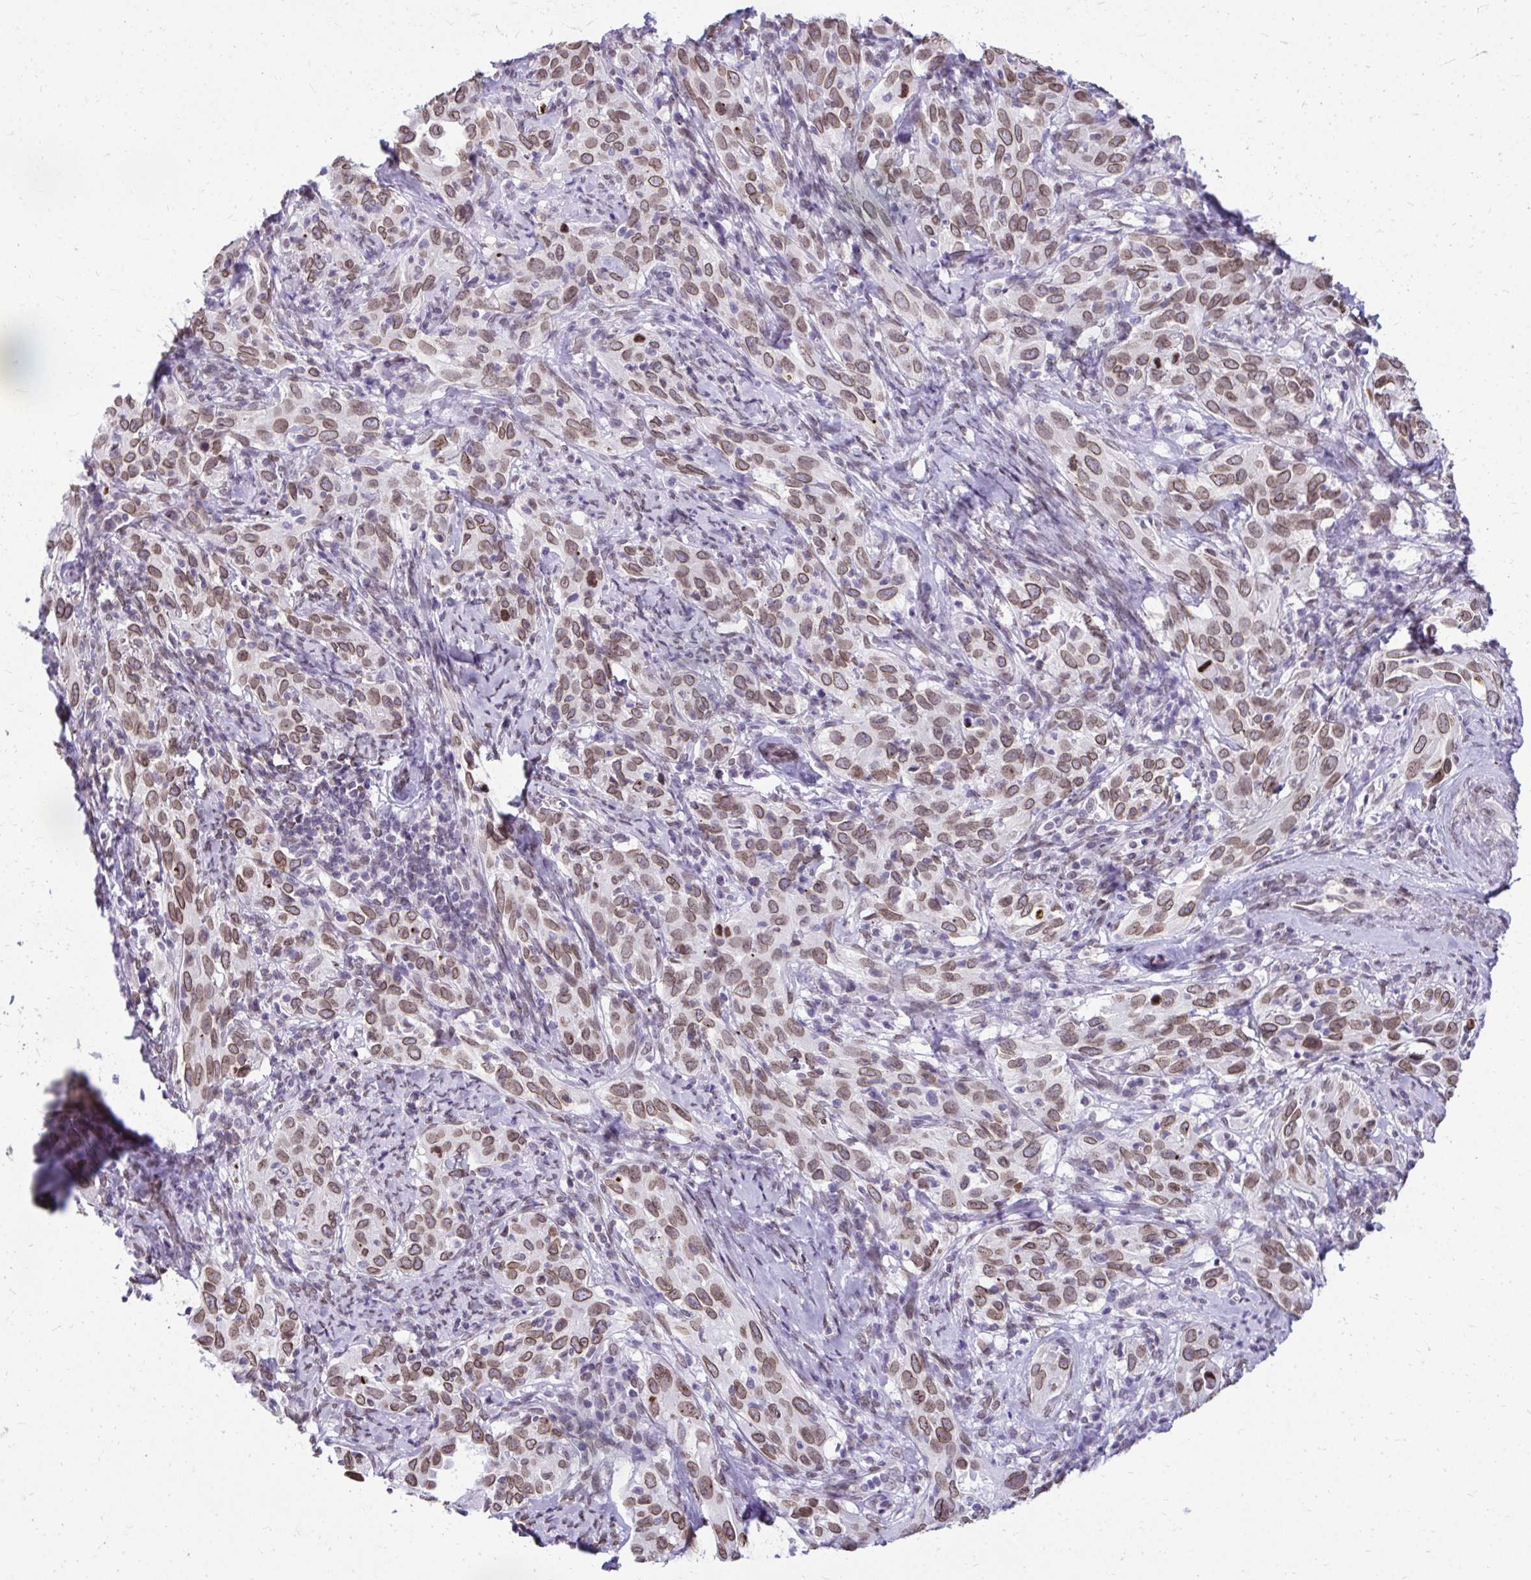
{"staining": {"intensity": "moderate", "quantity": ">75%", "location": "cytoplasmic/membranous,nuclear"}, "tissue": "cervical cancer", "cell_type": "Tumor cells", "image_type": "cancer", "snomed": [{"axis": "morphology", "description": "Normal tissue, NOS"}, {"axis": "morphology", "description": "Squamous cell carcinoma, NOS"}, {"axis": "topography", "description": "Cervix"}], "caption": "Cervical cancer (squamous cell carcinoma) stained for a protein reveals moderate cytoplasmic/membranous and nuclear positivity in tumor cells. (DAB IHC, brown staining for protein, blue staining for nuclei).", "gene": "BANF1", "patient": {"sex": "female", "age": 51}}